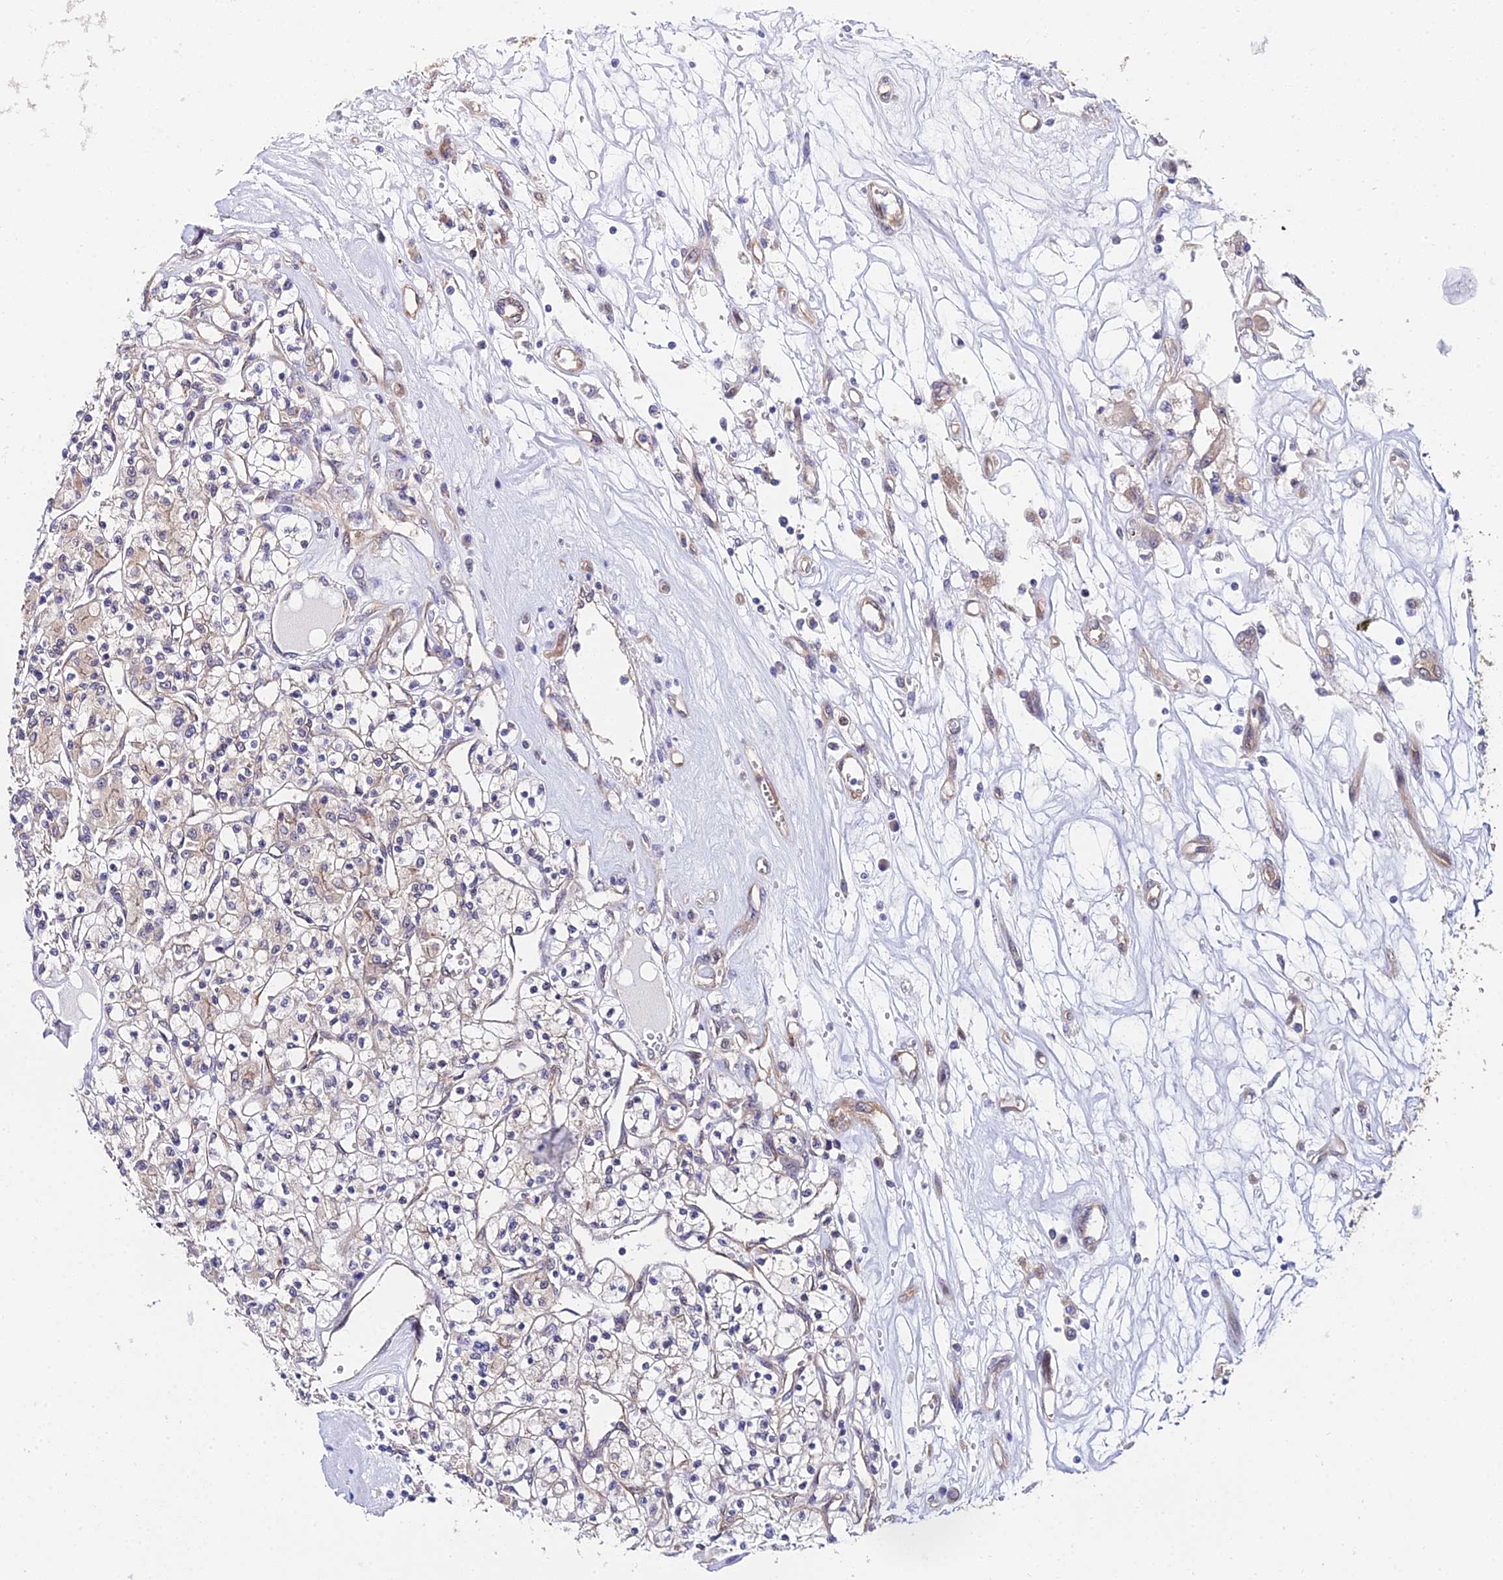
{"staining": {"intensity": "weak", "quantity": "<25%", "location": "cytoplasmic/membranous"}, "tissue": "renal cancer", "cell_type": "Tumor cells", "image_type": "cancer", "snomed": [{"axis": "morphology", "description": "Adenocarcinoma, NOS"}, {"axis": "topography", "description": "Kidney"}], "caption": "Immunohistochemistry histopathology image of human renal cancer (adenocarcinoma) stained for a protein (brown), which exhibits no positivity in tumor cells.", "gene": "PPP2R2C", "patient": {"sex": "female", "age": 59}}